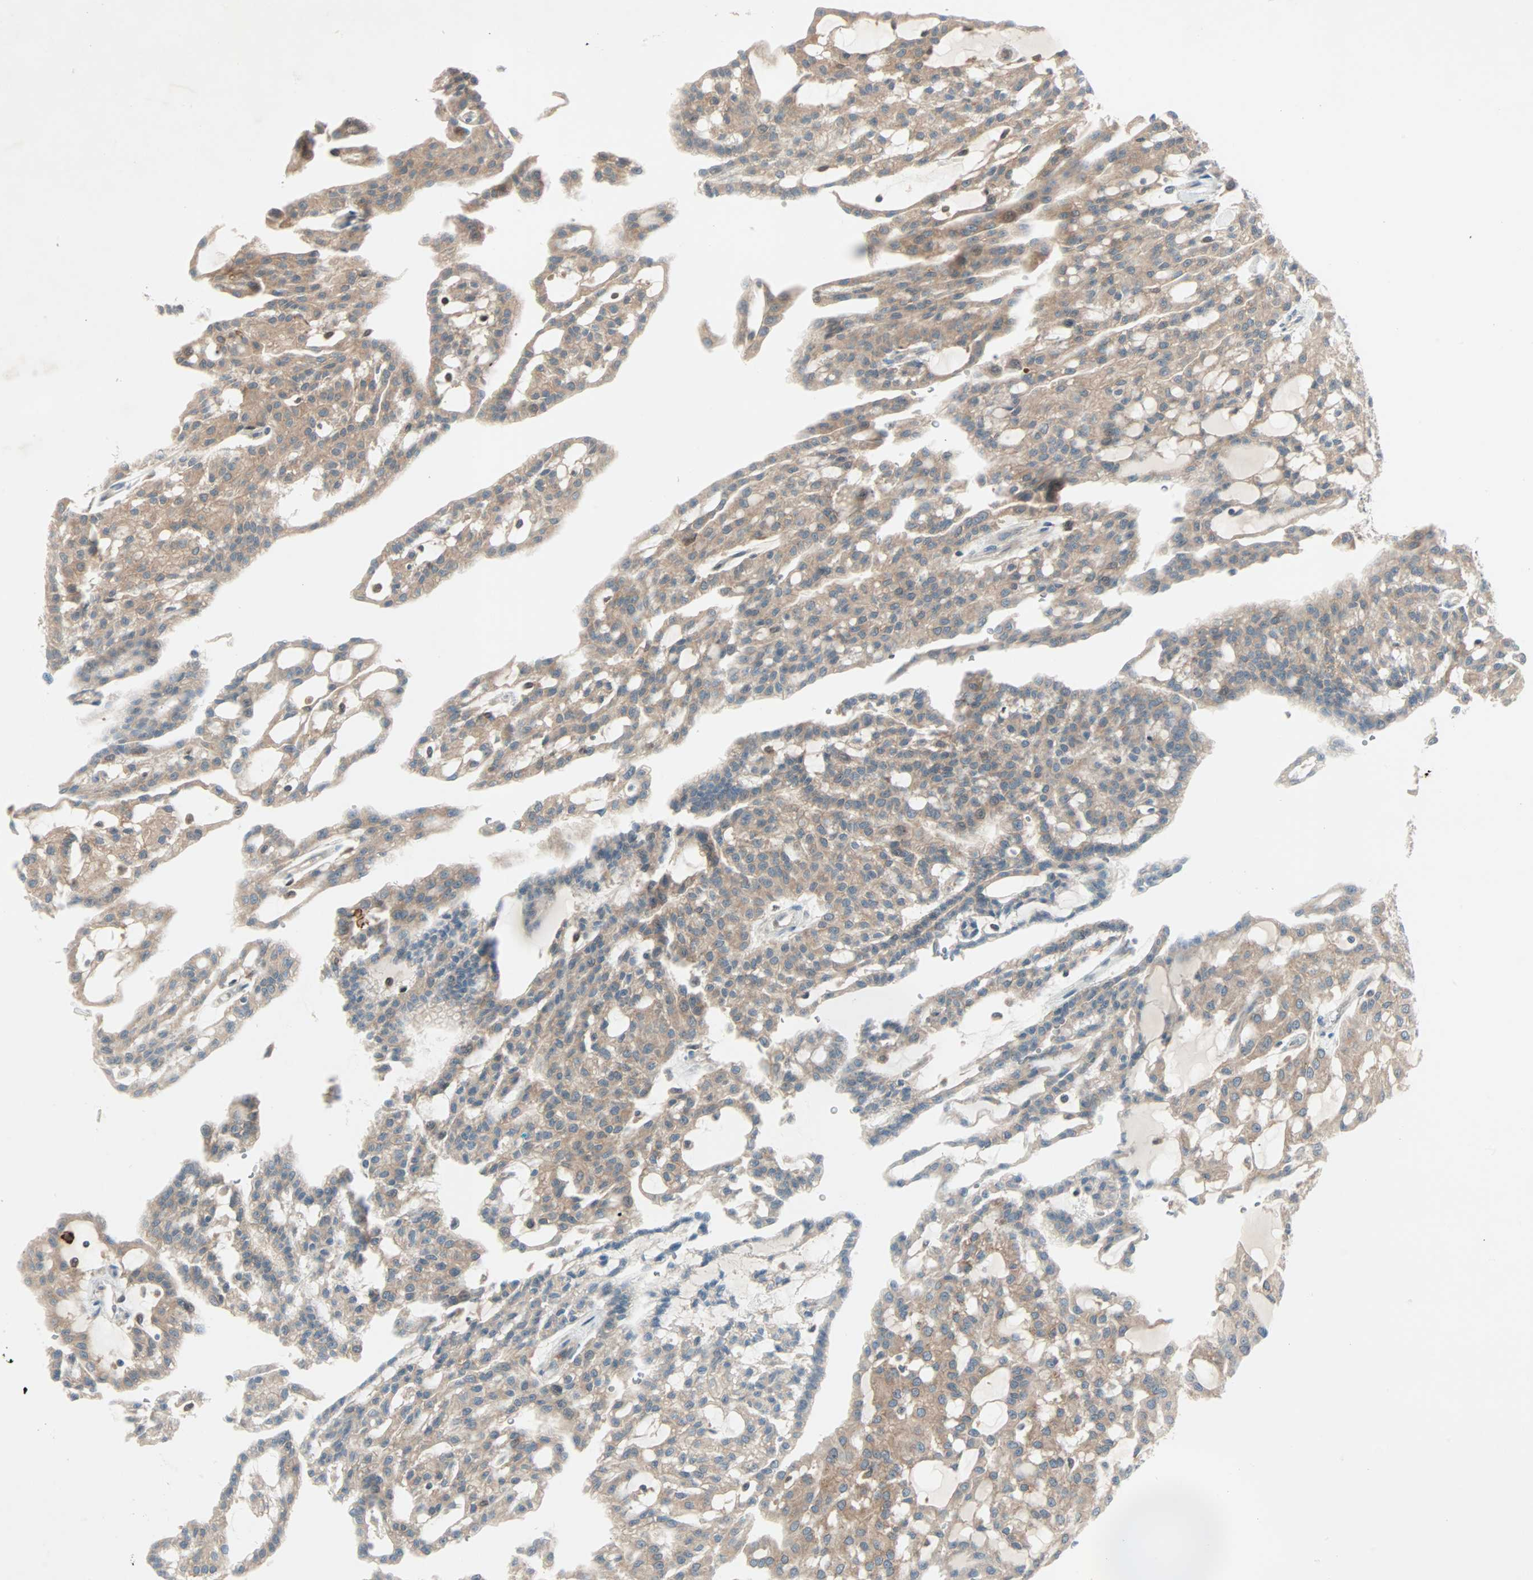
{"staining": {"intensity": "moderate", "quantity": ">75%", "location": "cytoplasmic/membranous"}, "tissue": "renal cancer", "cell_type": "Tumor cells", "image_type": "cancer", "snomed": [{"axis": "morphology", "description": "Adenocarcinoma, NOS"}, {"axis": "topography", "description": "Kidney"}], "caption": "The image displays a brown stain indicating the presence of a protein in the cytoplasmic/membranous of tumor cells in renal cancer.", "gene": "SMIM8", "patient": {"sex": "male", "age": 63}}